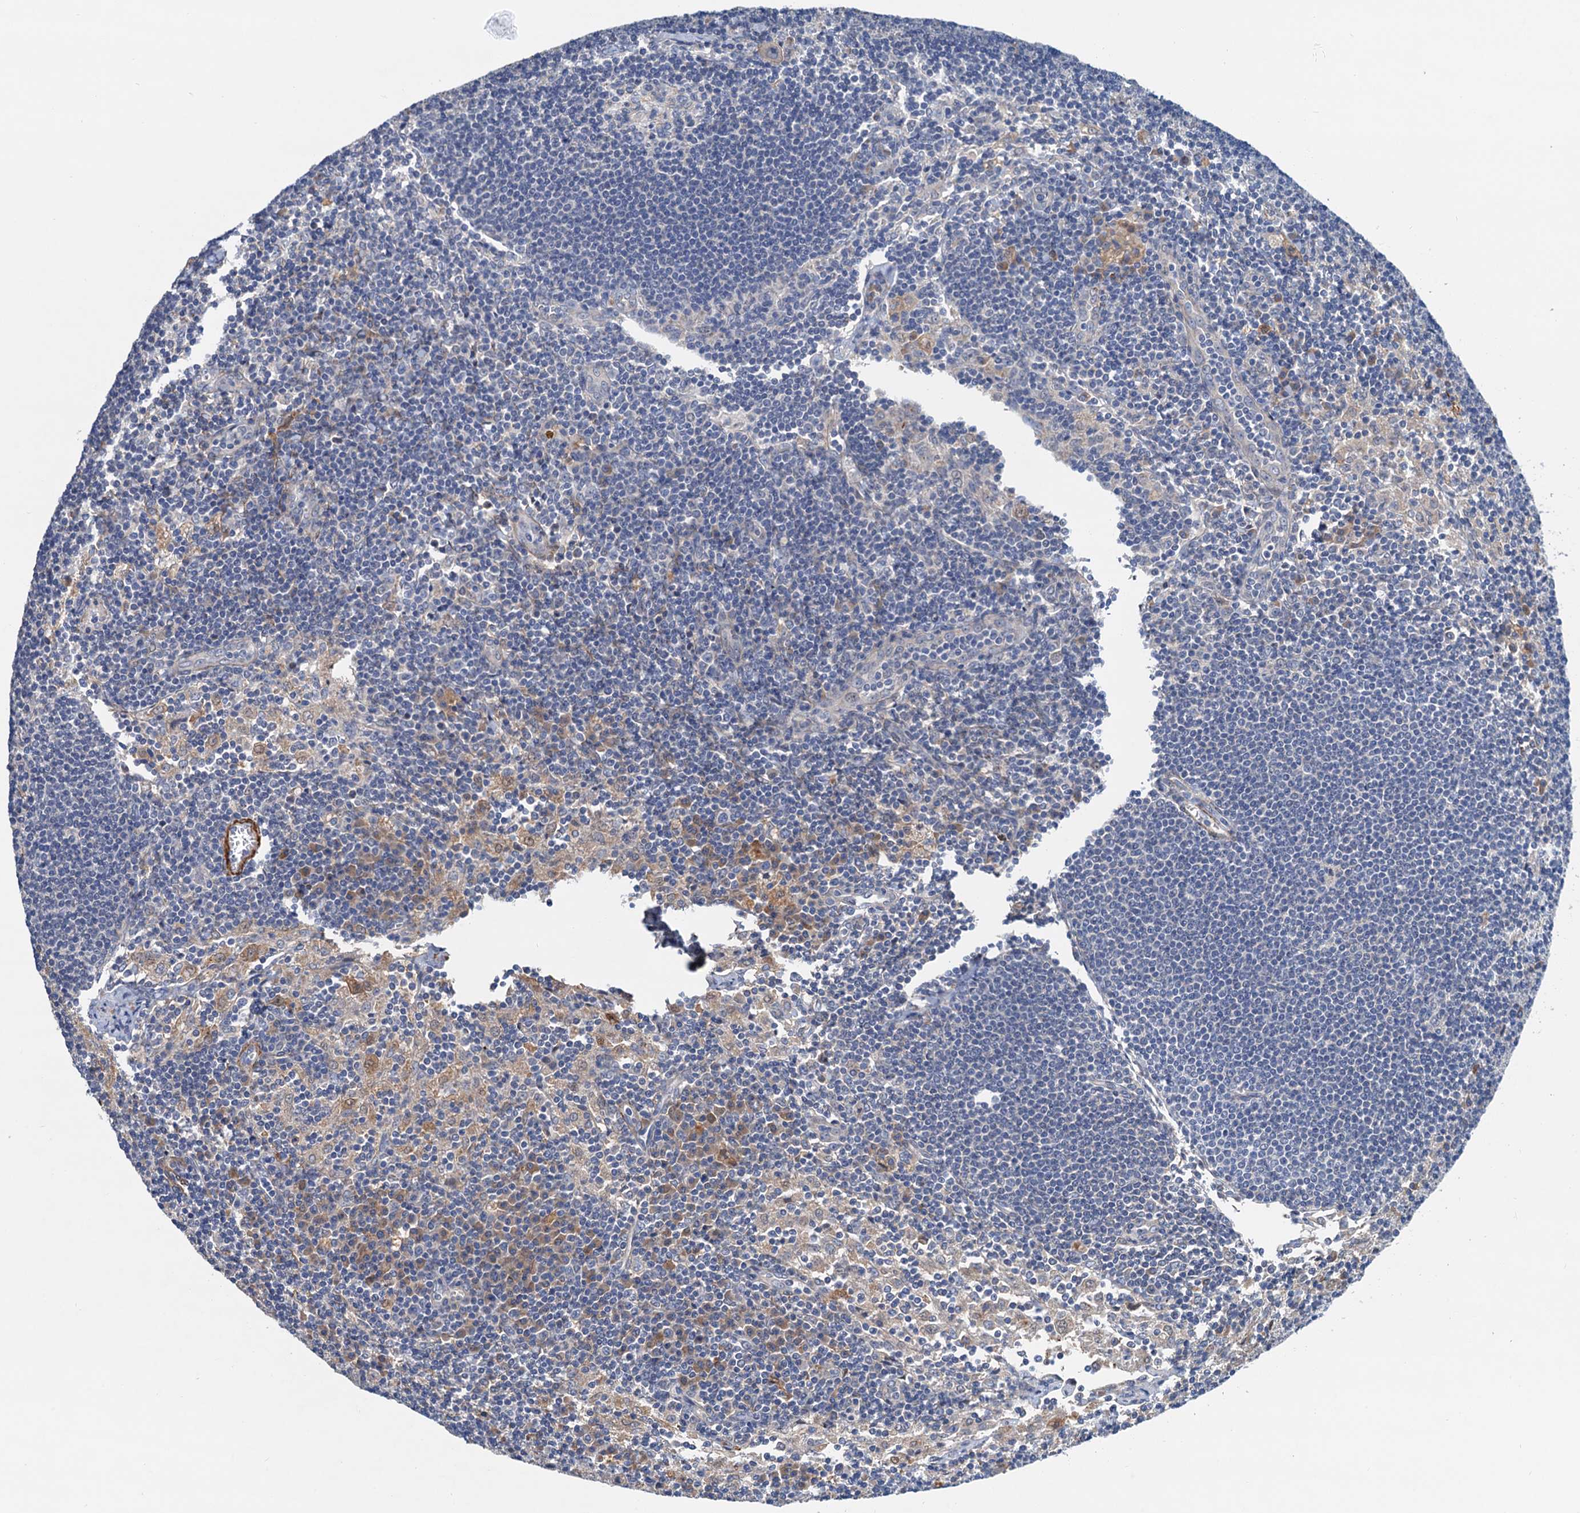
{"staining": {"intensity": "negative", "quantity": "none", "location": "none"}, "tissue": "lymph node", "cell_type": "Germinal center cells", "image_type": "normal", "snomed": [{"axis": "morphology", "description": "Normal tissue, NOS"}, {"axis": "topography", "description": "Lymph node"}], "caption": "The histopathology image demonstrates no staining of germinal center cells in benign lymph node.", "gene": "CSTPP1", "patient": {"sex": "male", "age": 24}}